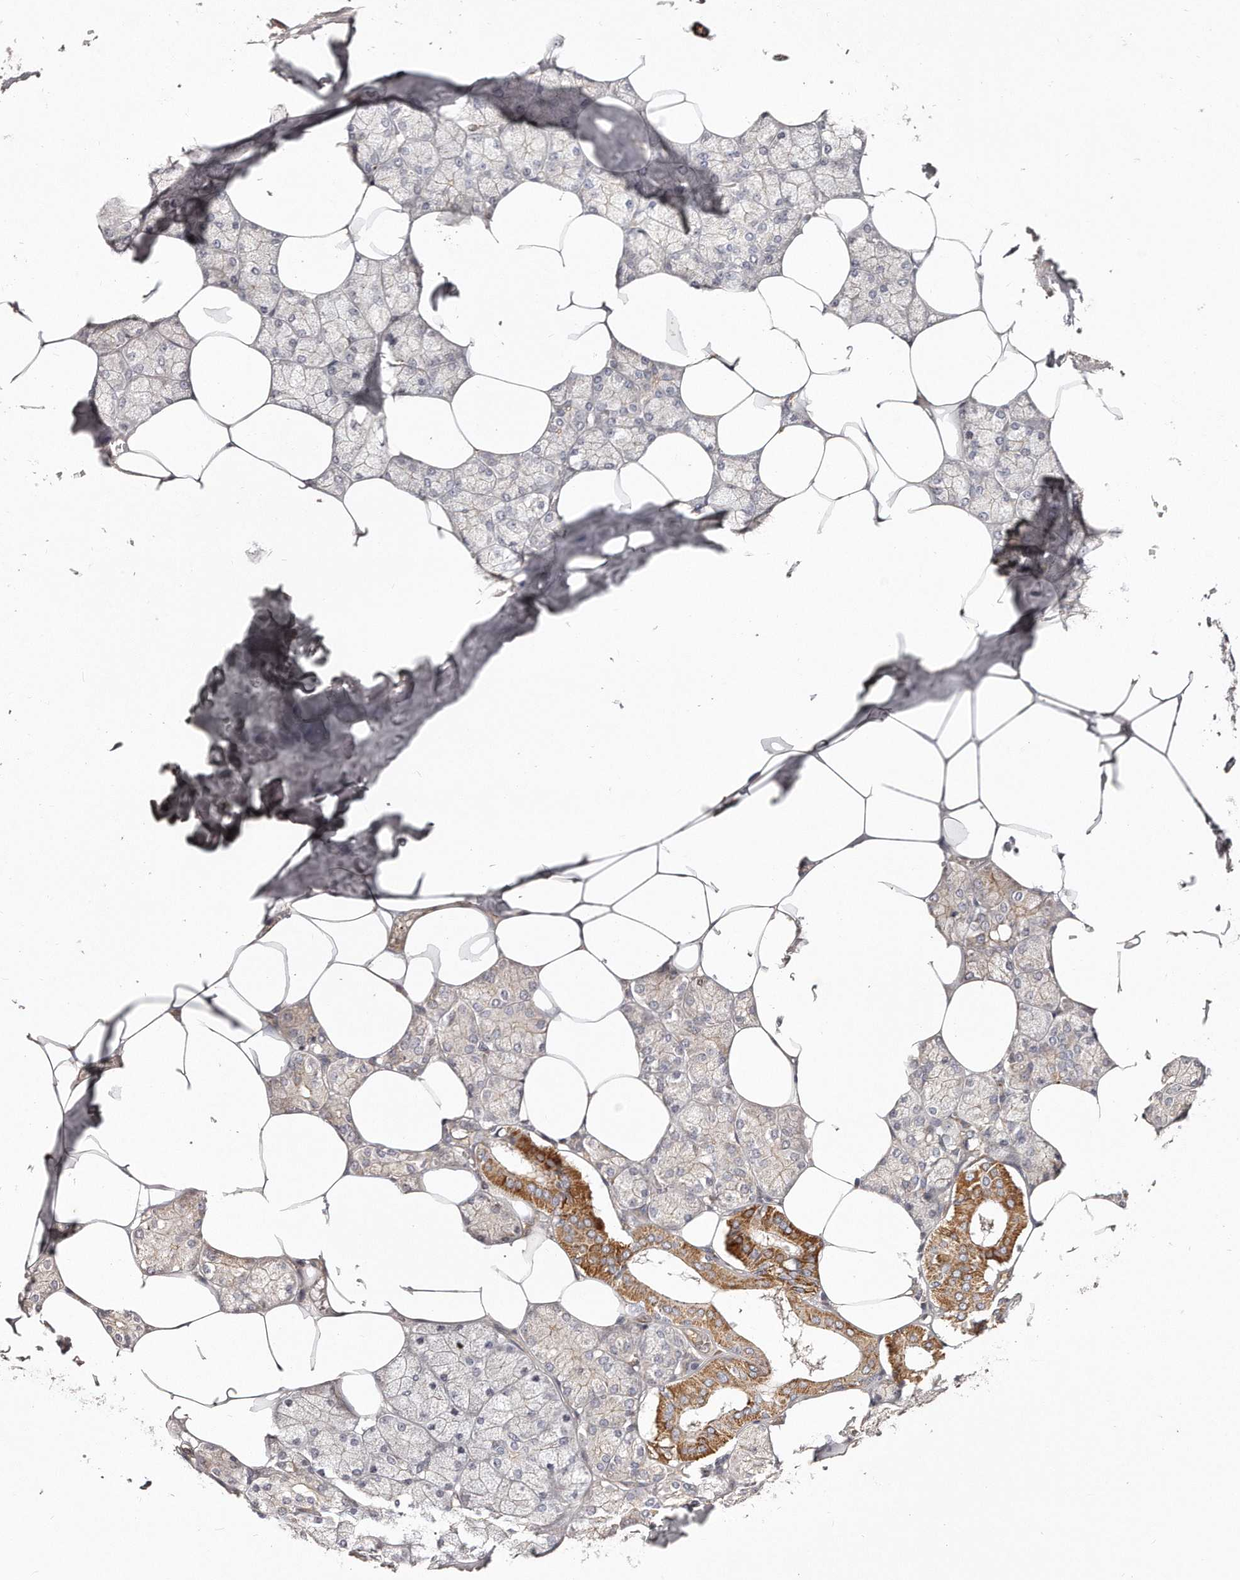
{"staining": {"intensity": "strong", "quantity": "<25%", "location": "cytoplasmic/membranous"}, "tissue": "salivary gland", "cell_type": "Glandular cells", "image_type": "normal", "snomed": [{"axis": "morphology", "description": "Normal tissue, NOS"}, {"axis": "topography", "description": "Salivary gland"}], "caption": "The immunohistochemical stain highlights strong cytoplasmic/membranous expression in glandular cells of normal salivary gland. (brown staining indicates protein expression, while blue staining denotes nuclei).", "gene": "GBP4", "patient": {"sex": "male", "age": 62}}